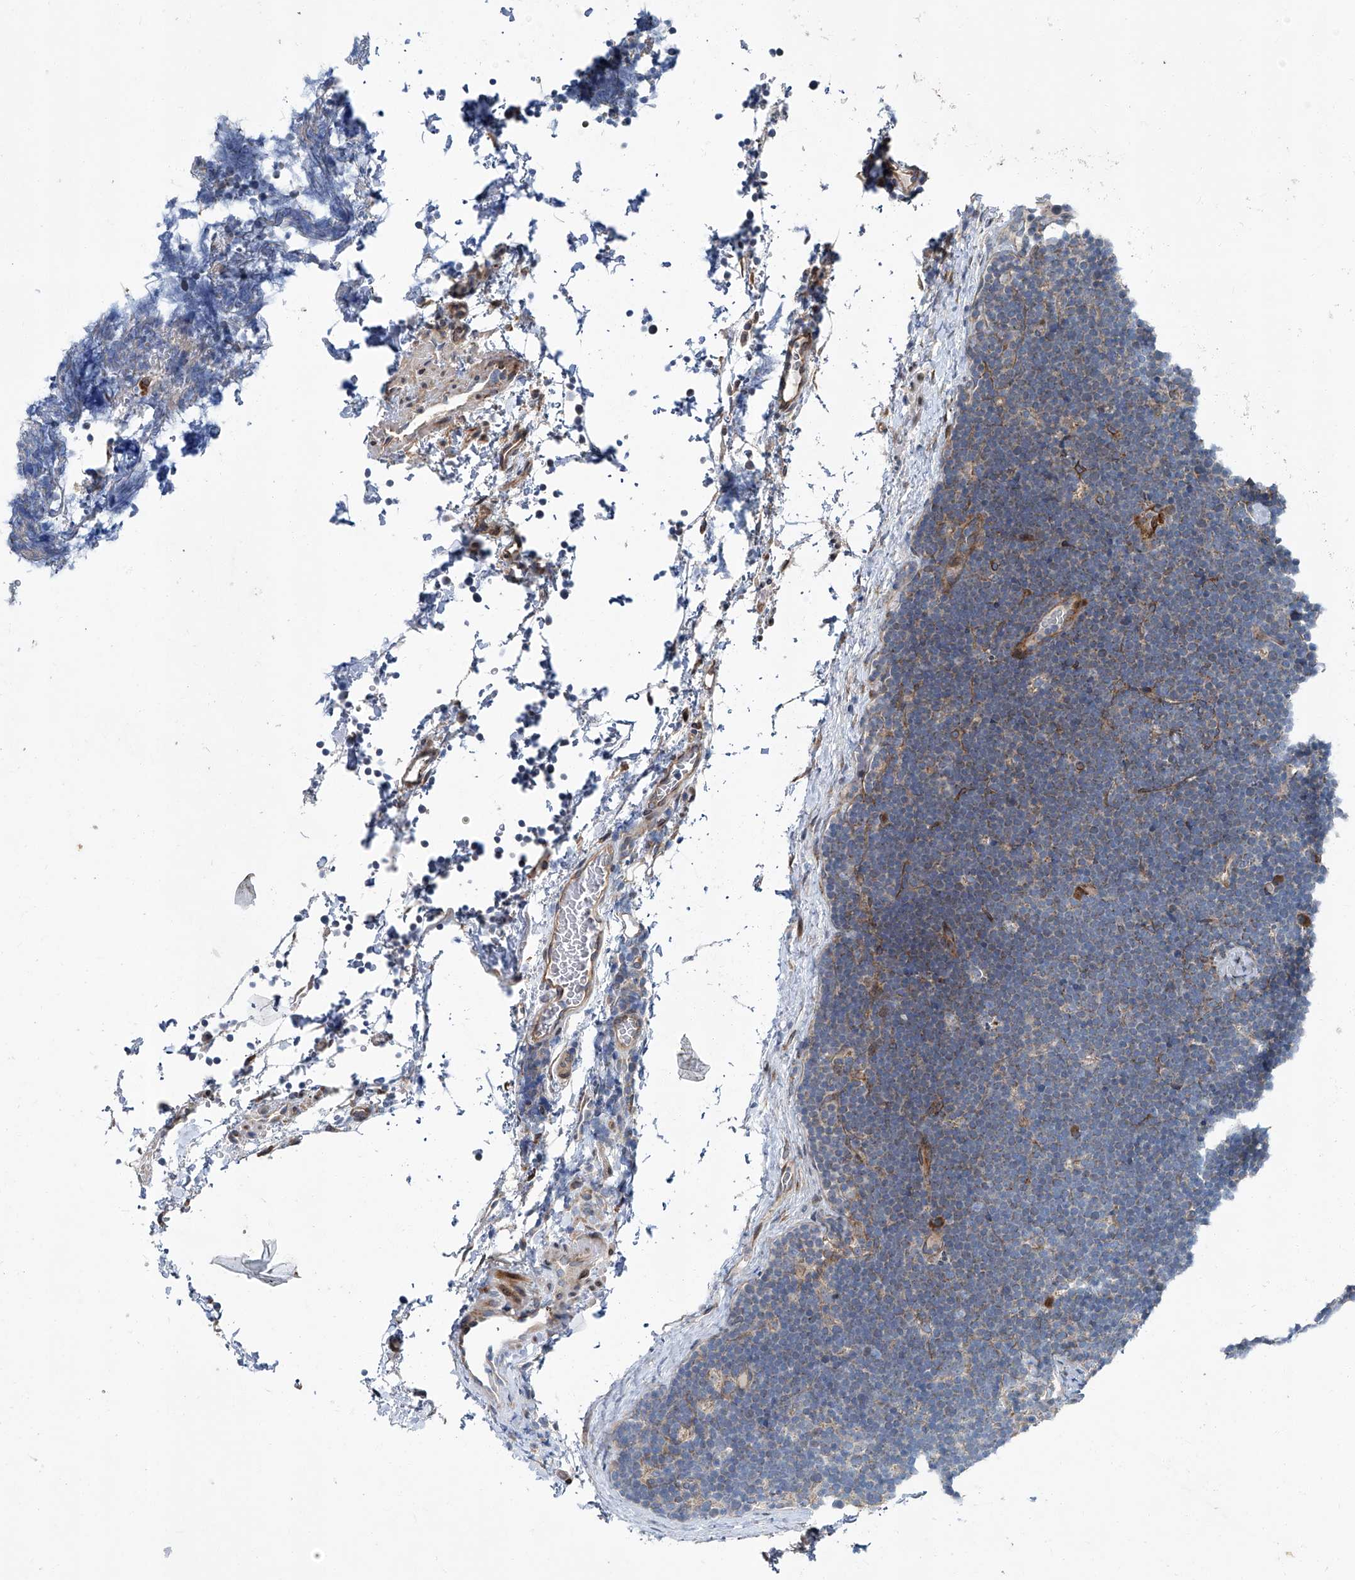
{"staining": {"intensity": "weak", "quantity": "<25%", "location": "cytoplasmic/membranous"}, "tissue": "lymphoma", "cell_type": "Tumor cells", "image_type": "cancer", "snomed": [{"axis": "morphology", "description": "Malignant lymphoma, non-Hodgkin's type, High grade"}, {"axis": "topography", "description": "Lymph node"}], "caption": "Tumor cells show no significant protein staining in lymphoma.", "gene": "GPR132", "patient": {"sex": "male", "age": 13}}